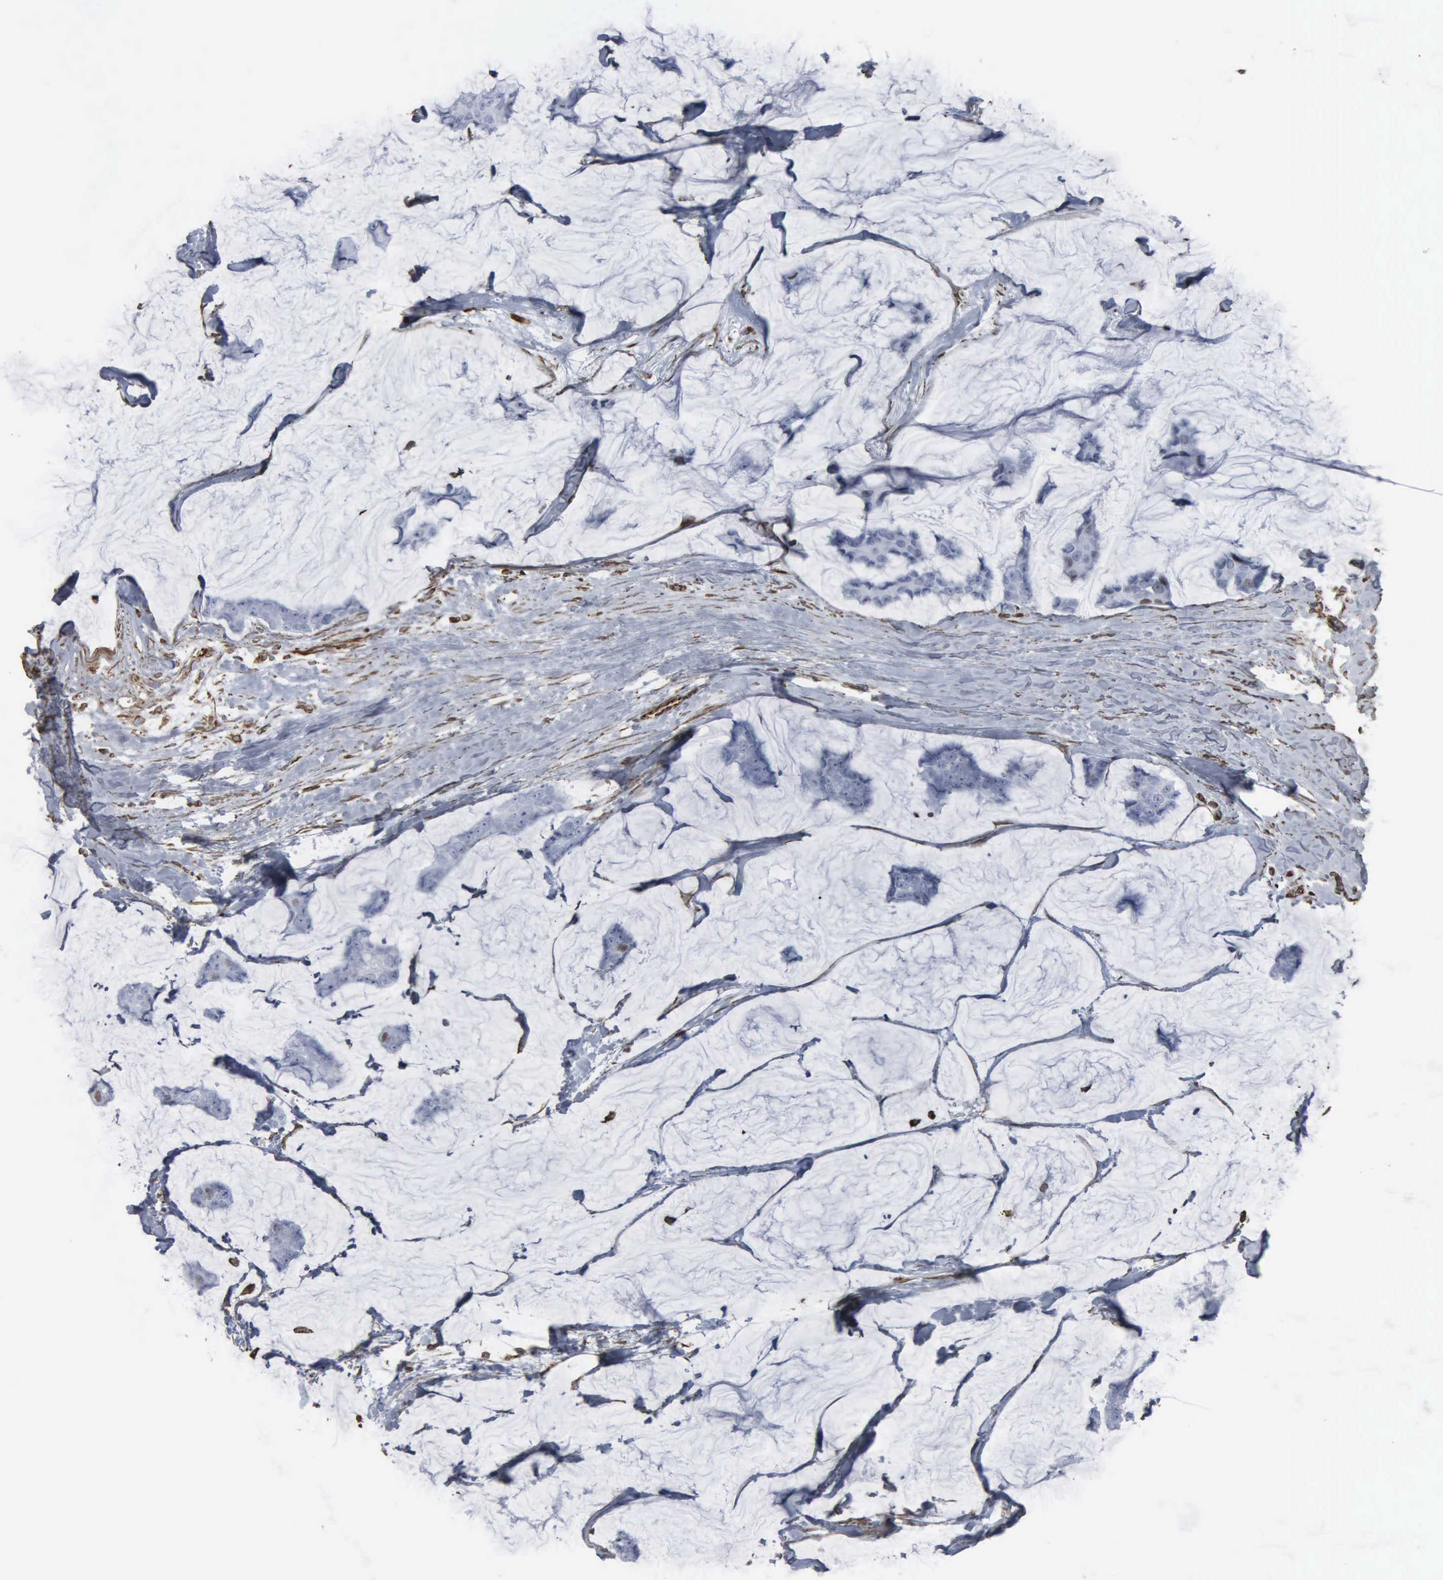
{"staining": {"intensity": "weak", "quantity": "<25%", "location": "nuclear"}, "tissue": "breast cancer", "cell_type": "Tumor cells", "image_type": "cancer", "snomed": [{"axis": "morphology", "description": "Normal tissue, NOS"}, {"axis": "morphology", "description": "Duct carcinoma"}, {"axis": "topography", "description": "Breast"}], "caption": "The image shows no significant expression in tumor cells of invasive ductal carcinoma (breast).", "gene": "CCNE1", "patient": {"sex": "female", "age": 50}}